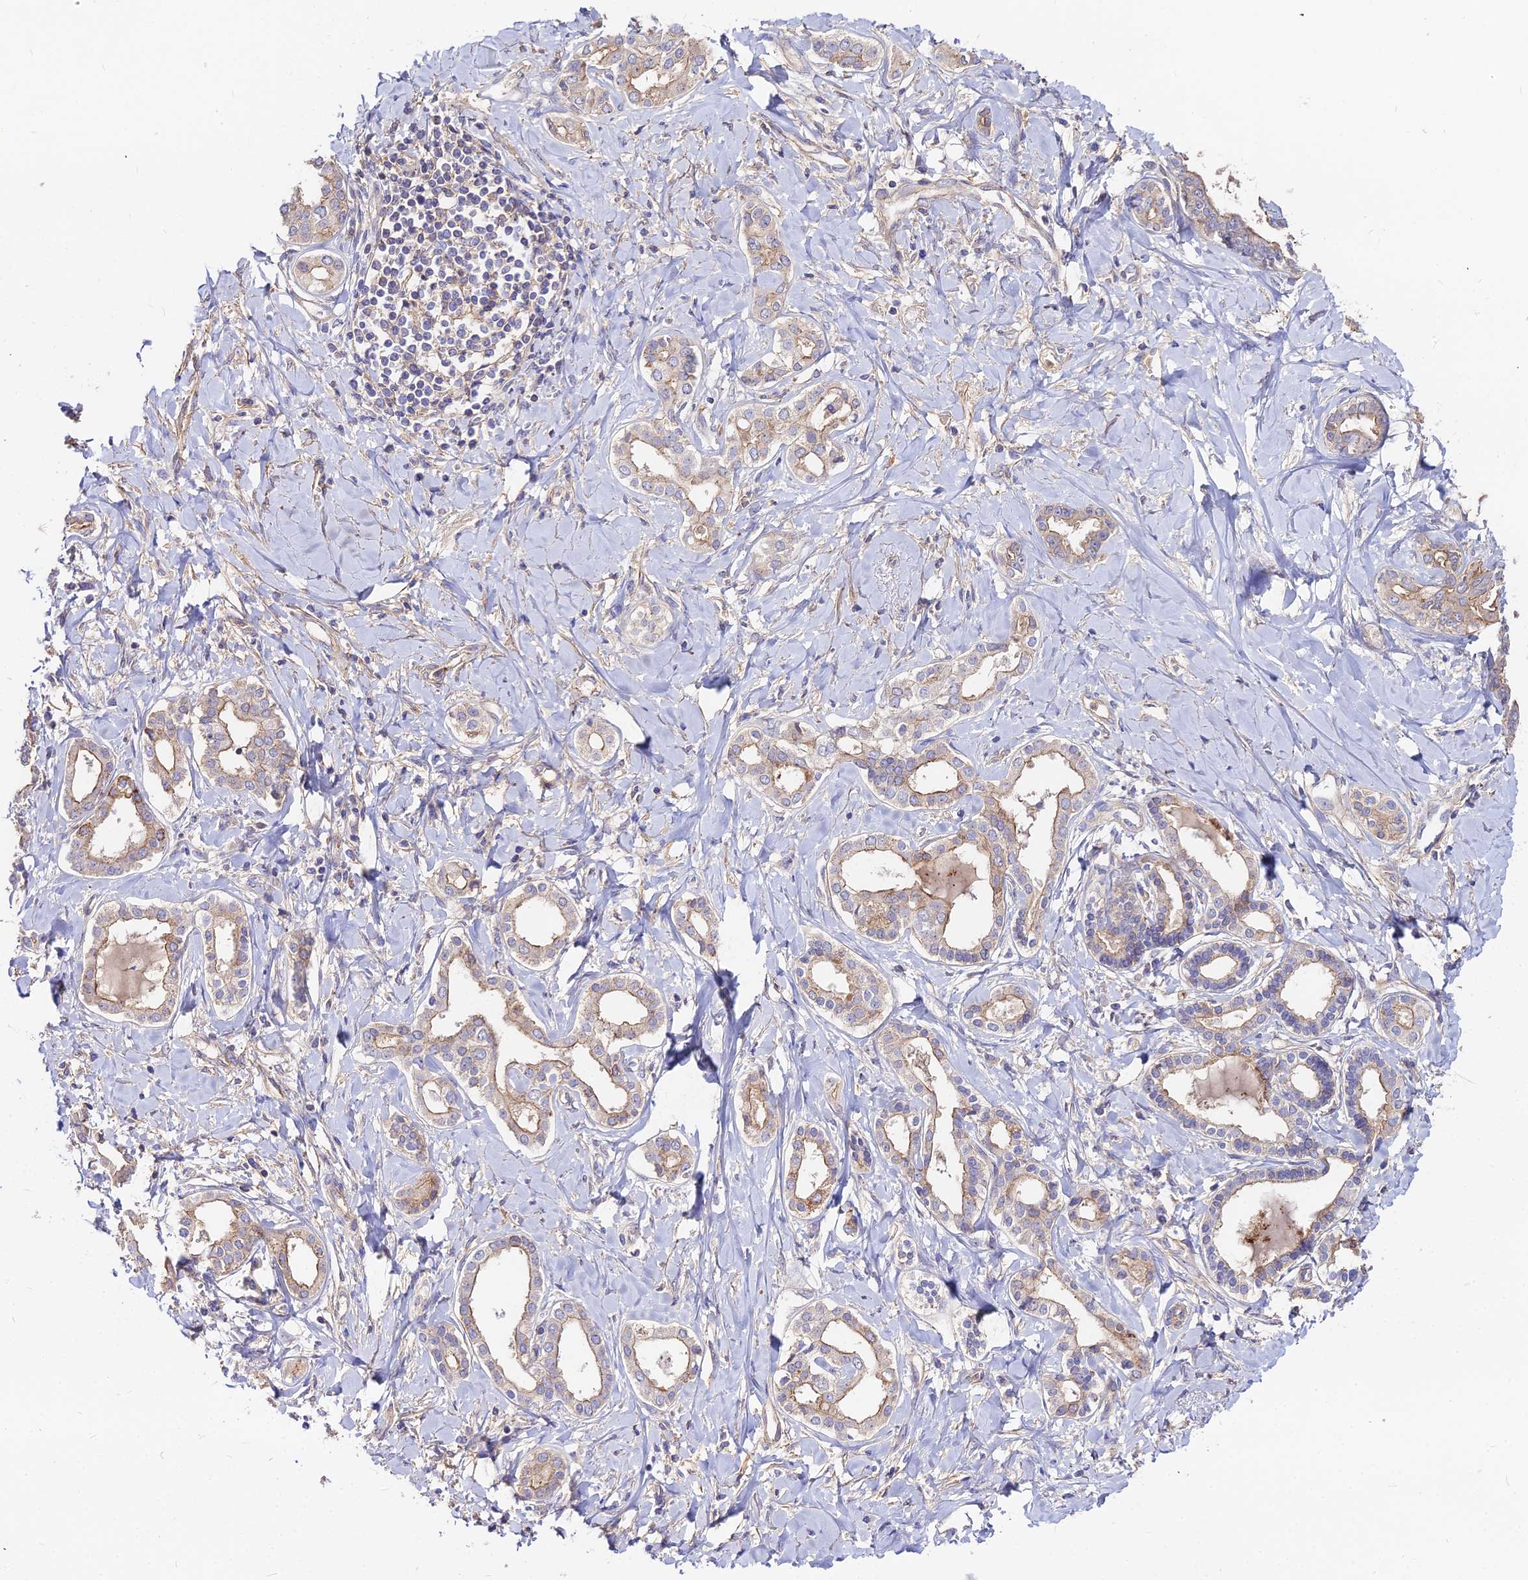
{"staining": {"intensity": "weak", "quantity": "25%-75%", "location": "cytoplasmic/membranous"}, "tissue": "liver cancer", "cell_type": "Tumor cells", "image_type": "cancer", "snomed": [{"axis": "morphology", "description": "Cholangiocarcinoma"}, {"axis": "topography", "description": "Liver"}], "caption": "Brown immunohistochemical staining in human cholangiocarcinoma (liver) shows weak cytoplasmic/membranous positivity in approximately 25%-75% of tumor cells.", "gene": "GLYAT", "patient": {"sex": "female", "age": 77}}